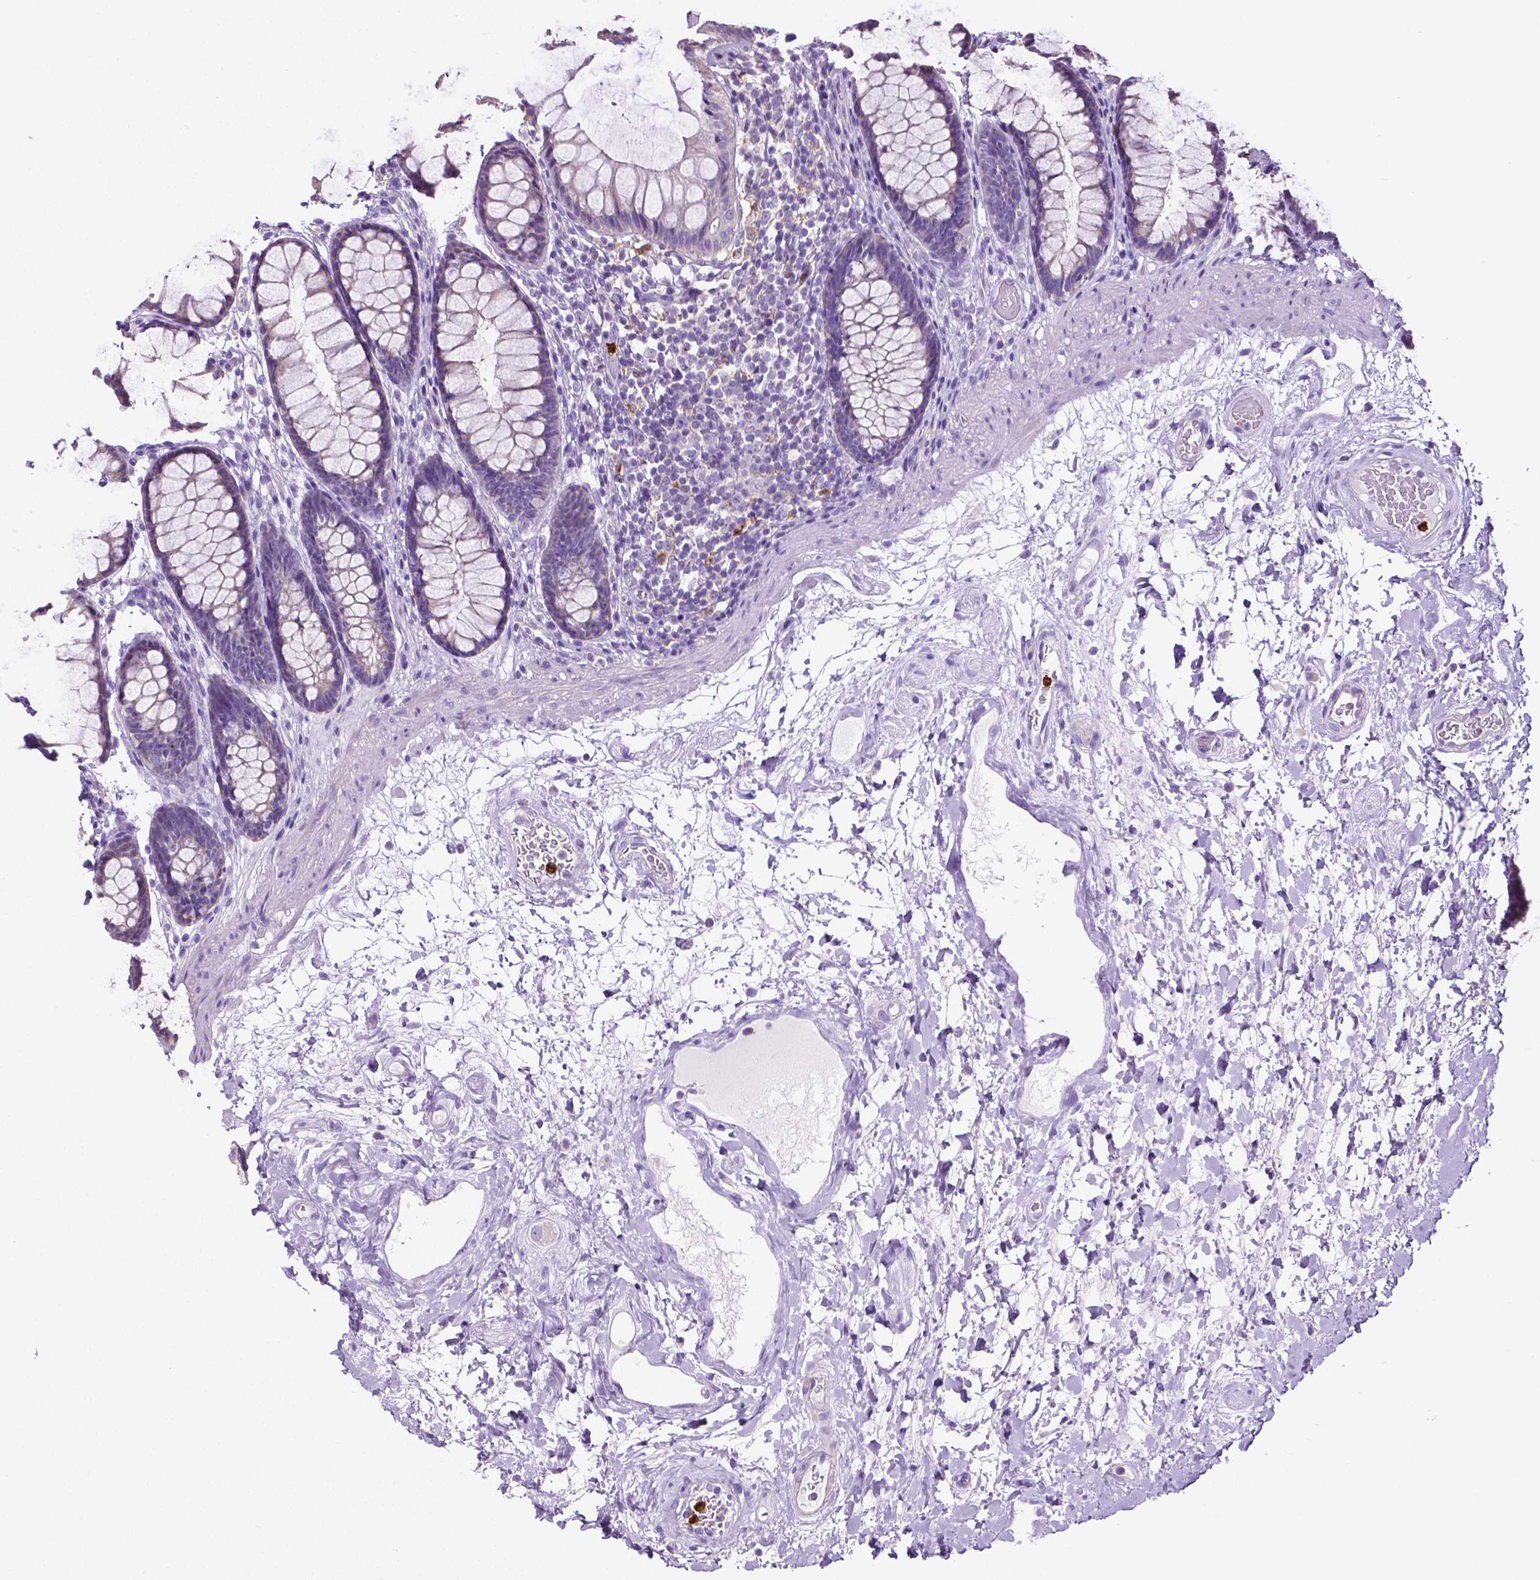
{"staining": {"intensity": "negative", "quantity": "none", "location": "none"}, "tissue": "rectum", "cell_type": "Glandular cells", "image_type": "normal", "snomed": [{"axis": "morphology", "description": "Normal tissue, NOS"}, {"axis": "topography", "description": "Rectum"}], "caption": "High power microscopy photomicrograph of an immunohistochemistry micrograph of normal rectum, revealing no significant staining in glandular cells. (Immunohistochemistry (ihc), brightfield microscopy, high magnification).", "gene": "MMP9", "patient": {"sex": "male", "age": 72}}